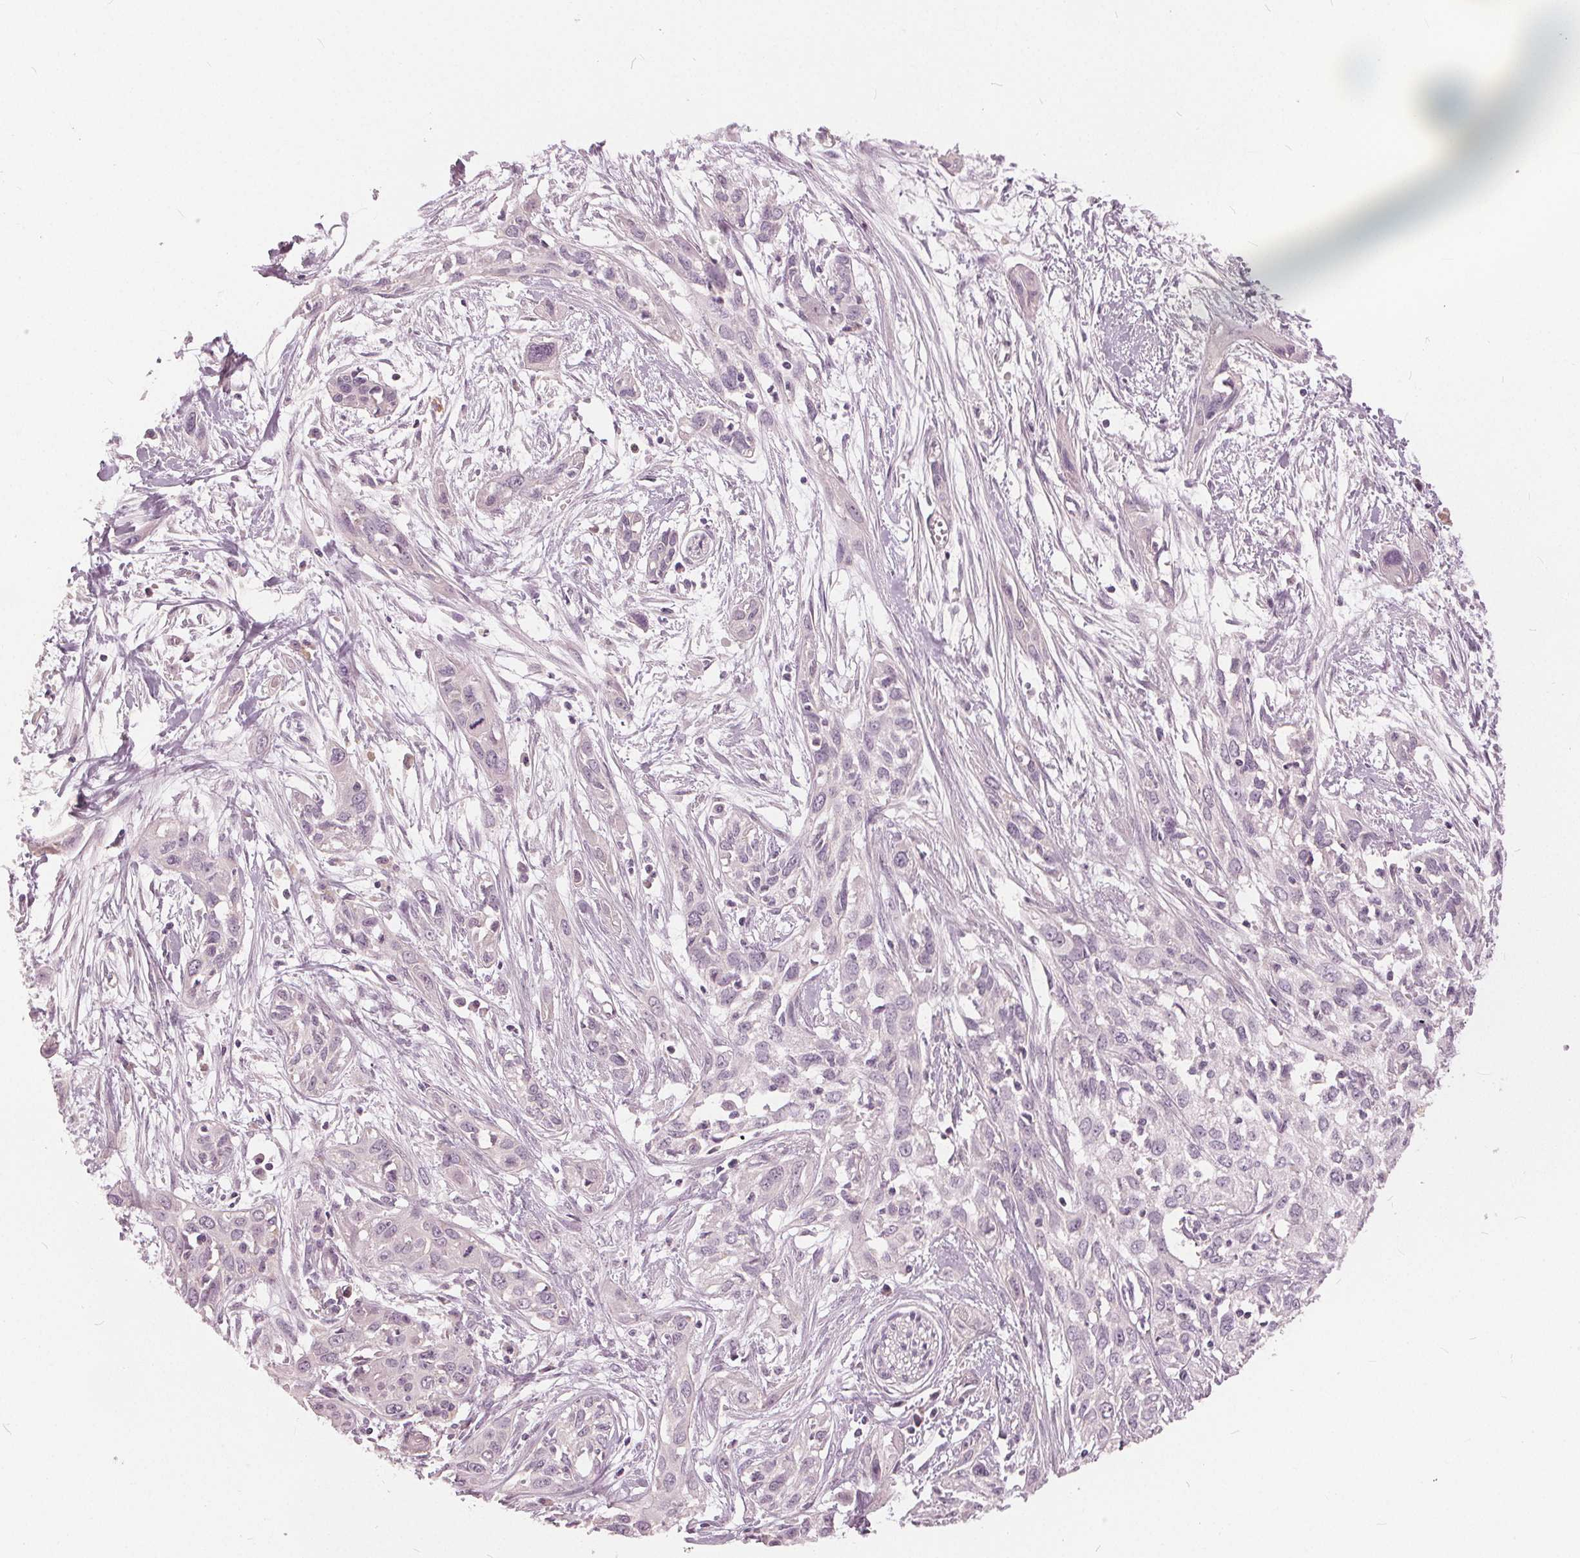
{"staining": {"intensity": "negative", "quantity": "none", "location": "none"}, "tissue": "pancreatic cancer", "cell_type": "Tumor cells", "image_type": "cancer", "snomed": [{"axis": "morphology", "description": "Adenocarcinoma, NOS"}, {"axis": "topography", "description": "Pancreas"}], "caption": "DAB immunohistochemical staining of human pancreatic cancer (adenocarcinoma) shows no significant expression in tumor cells.", "gene": "KLK13", "patient": {"sex": "female", "age": 55}}